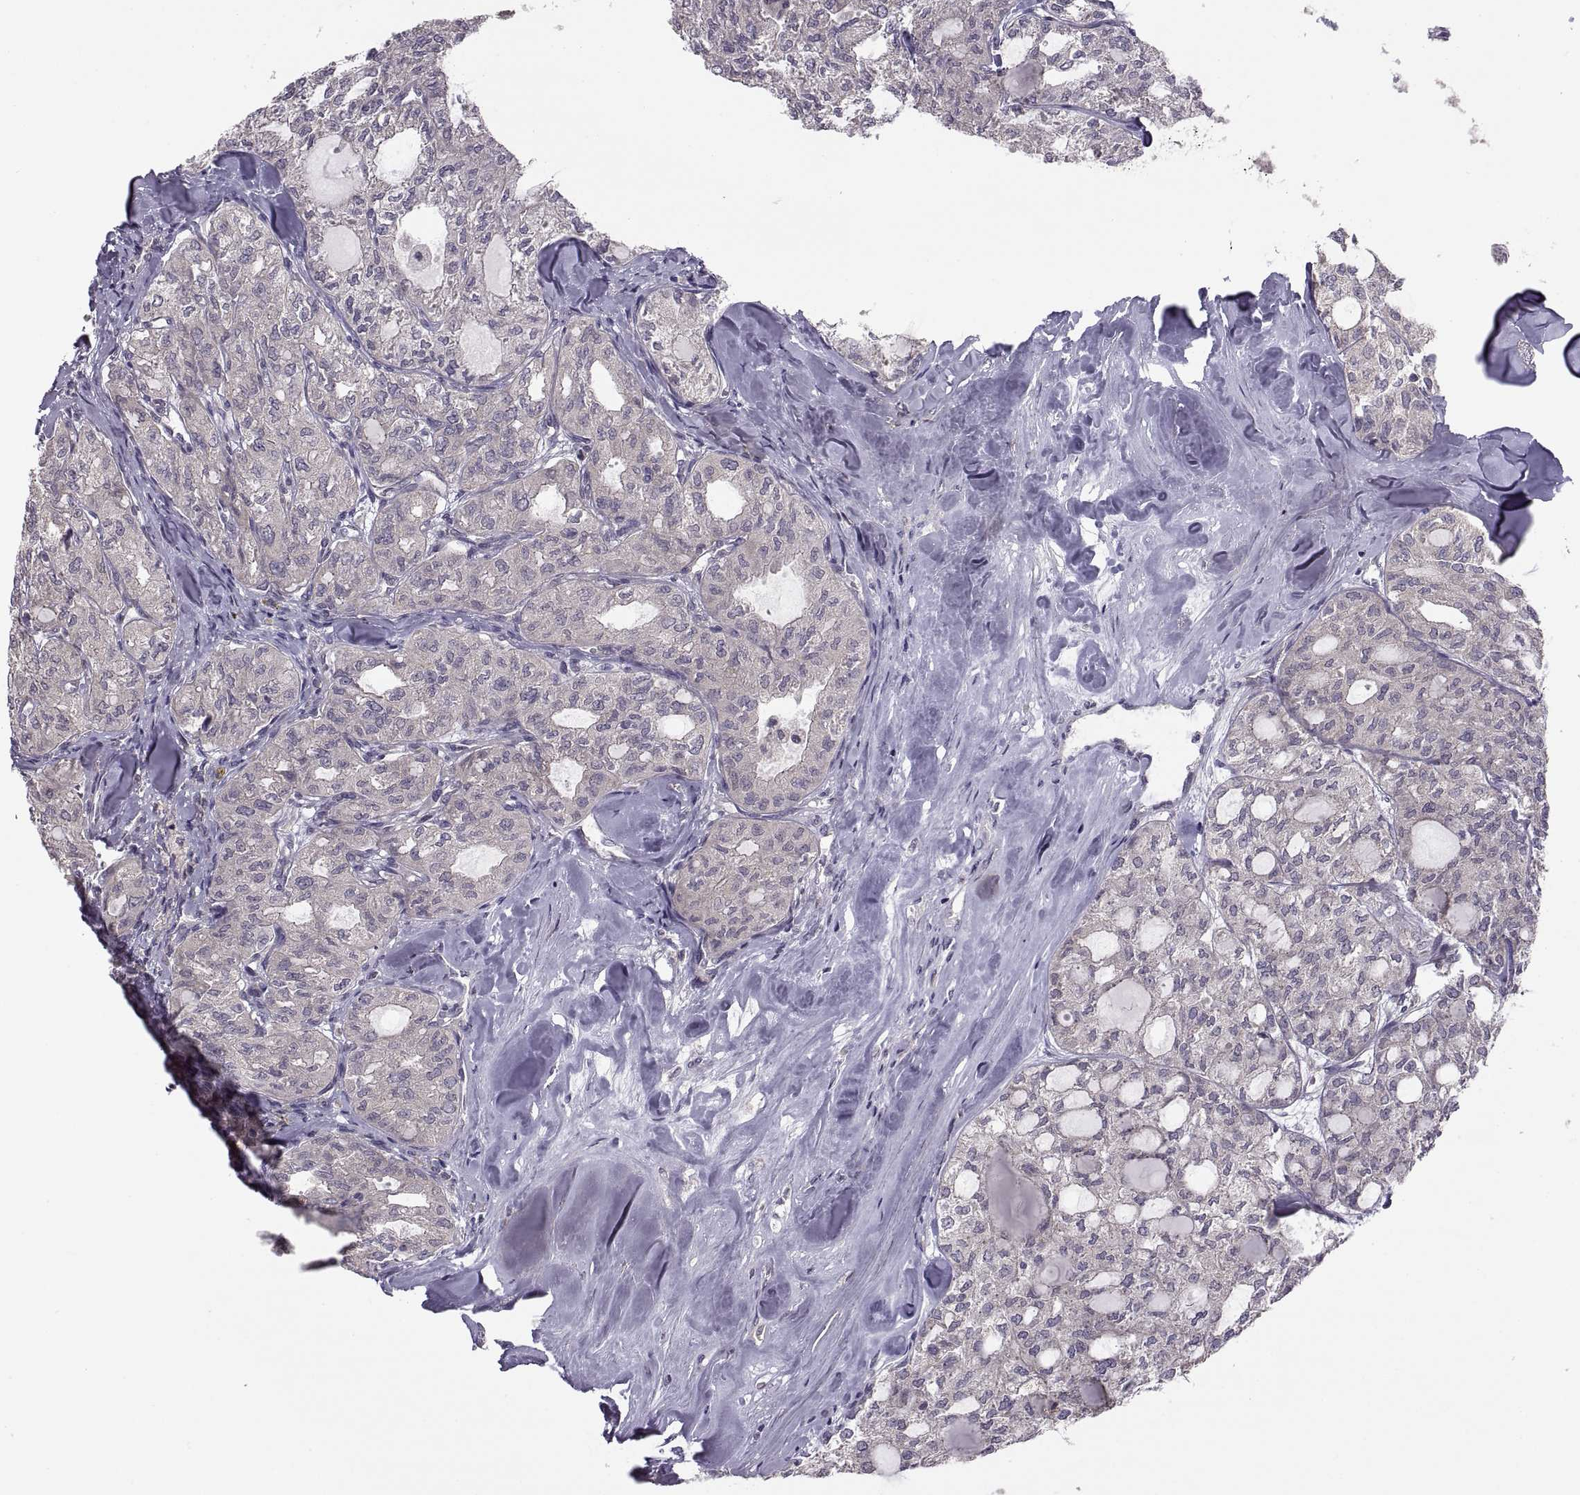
{"staining": {"intensity": "weak", "quantity": "25%-75%", "location": "cytoplasmic/membranous"}, "tissue": "thyroid cancer", "cell_type": "Tumor cells", "image_type": "cancer", "snomed": [{"axis": "morphology", "description": "Follicular adenoma carcinoma, NOS"}, {"axis": "topography", "description": "Thyroid gland"}], "caption": "Immunohistochemistry (IHC) histopathology image of human thyroid follicular adenoma carcinoma stained for a protein (brown), which displays low levels of weak cytoplasmic/membranous positivity in approximately 25%-75% of tumor cells.", "gene": "ACSBG2", "patient": {"sex": "male", "age": 75}}